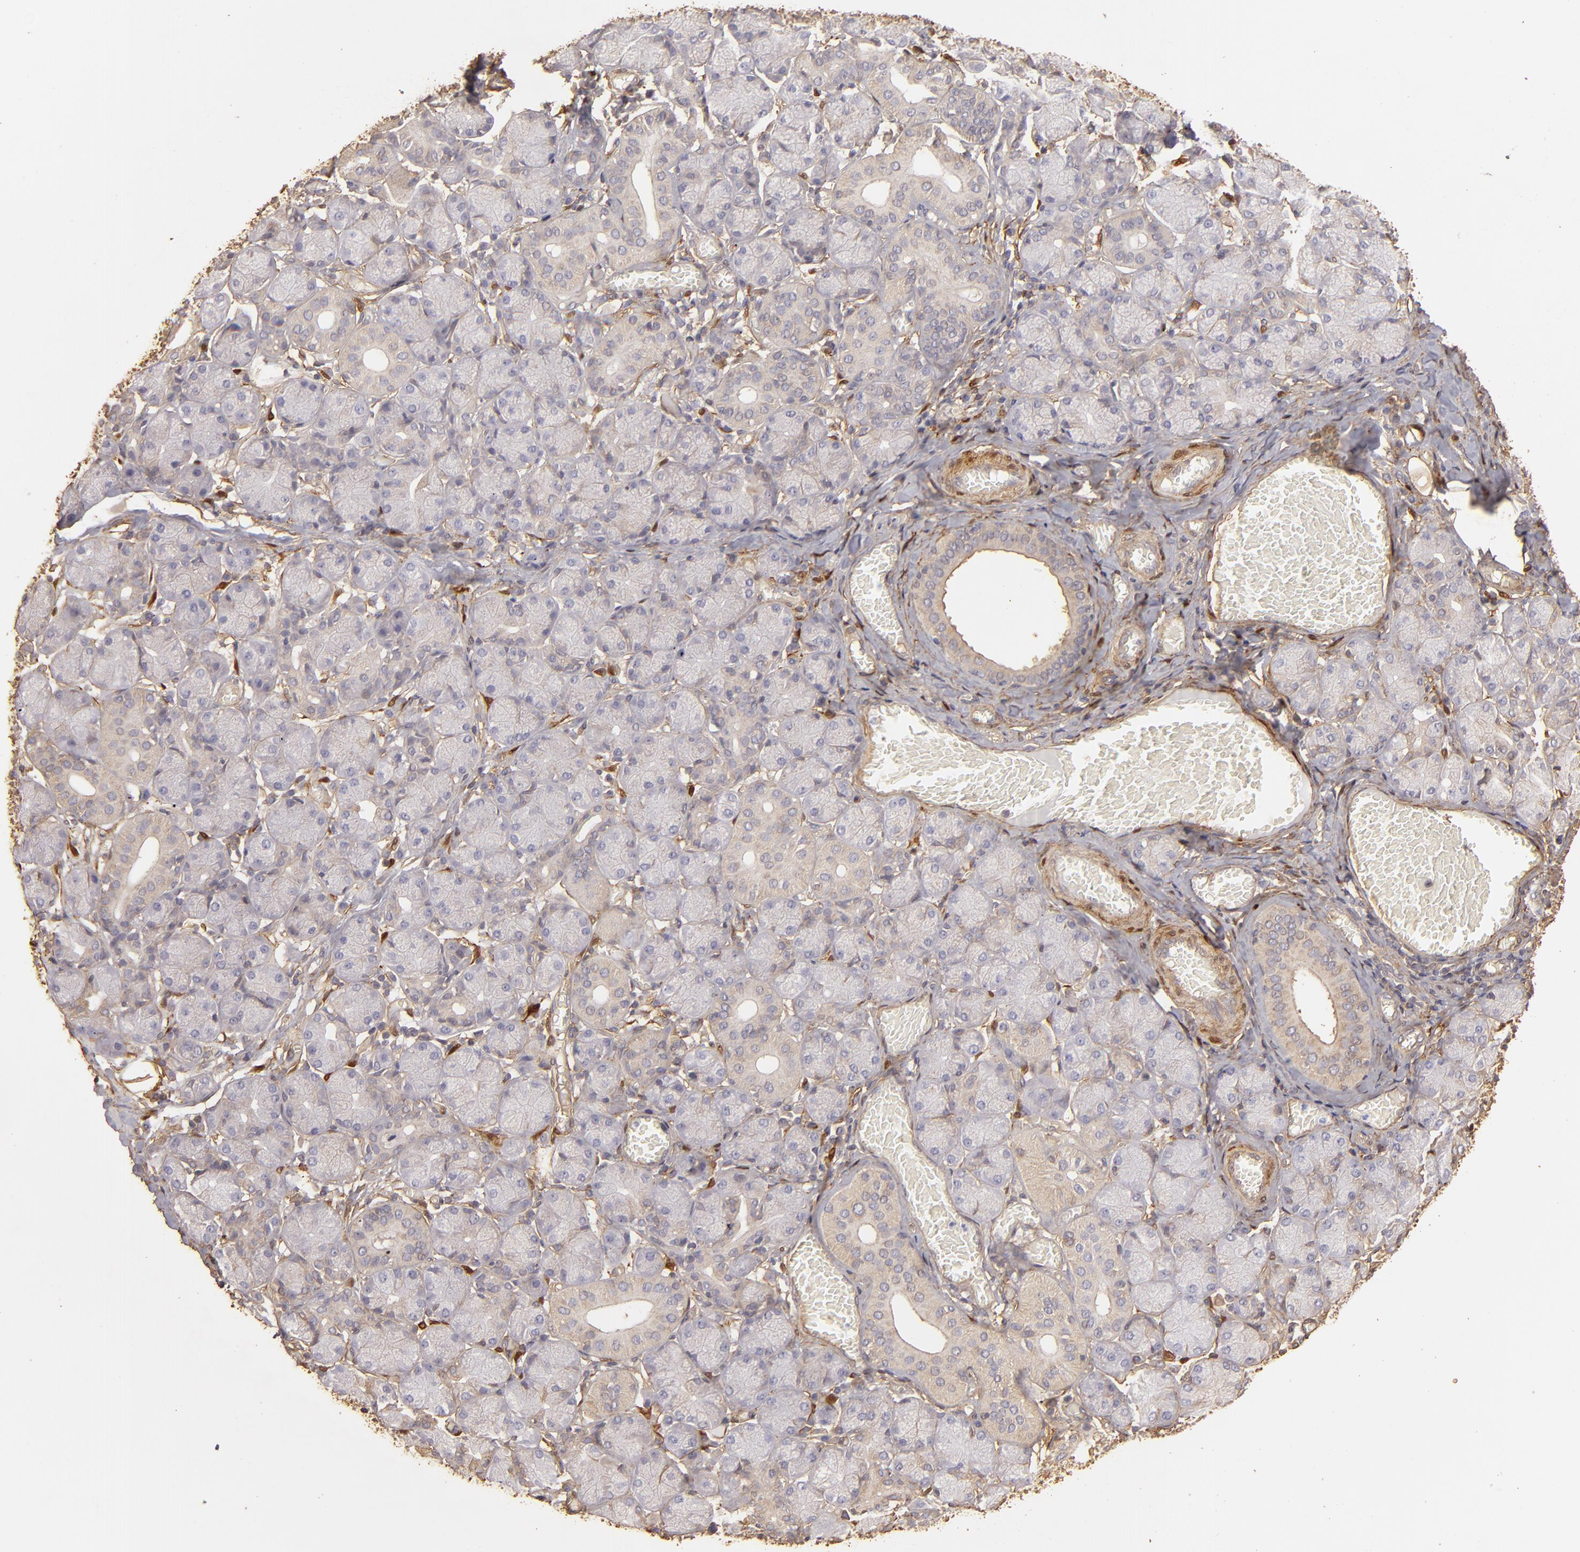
{"staining": {"intensity": "negative", "quantity": "none", "location": "none"}, "tissue": "salivary gland", "cell_type": "Glandular cells", "image_type": "normal", "snomed": [{"axis": "morphology", "description": "Normal tissue, NOS"}, {"axis": "topography", "description": "Salivary gland"}], "caption": "Immunohistochemistry (IHC) image of unremarkable salivary gland: human salivary gland stained with DAB shows no significant protein staining in glandular cells.", "gene": "HSPB6", "patient": {"sex": "female", "age": 24}}